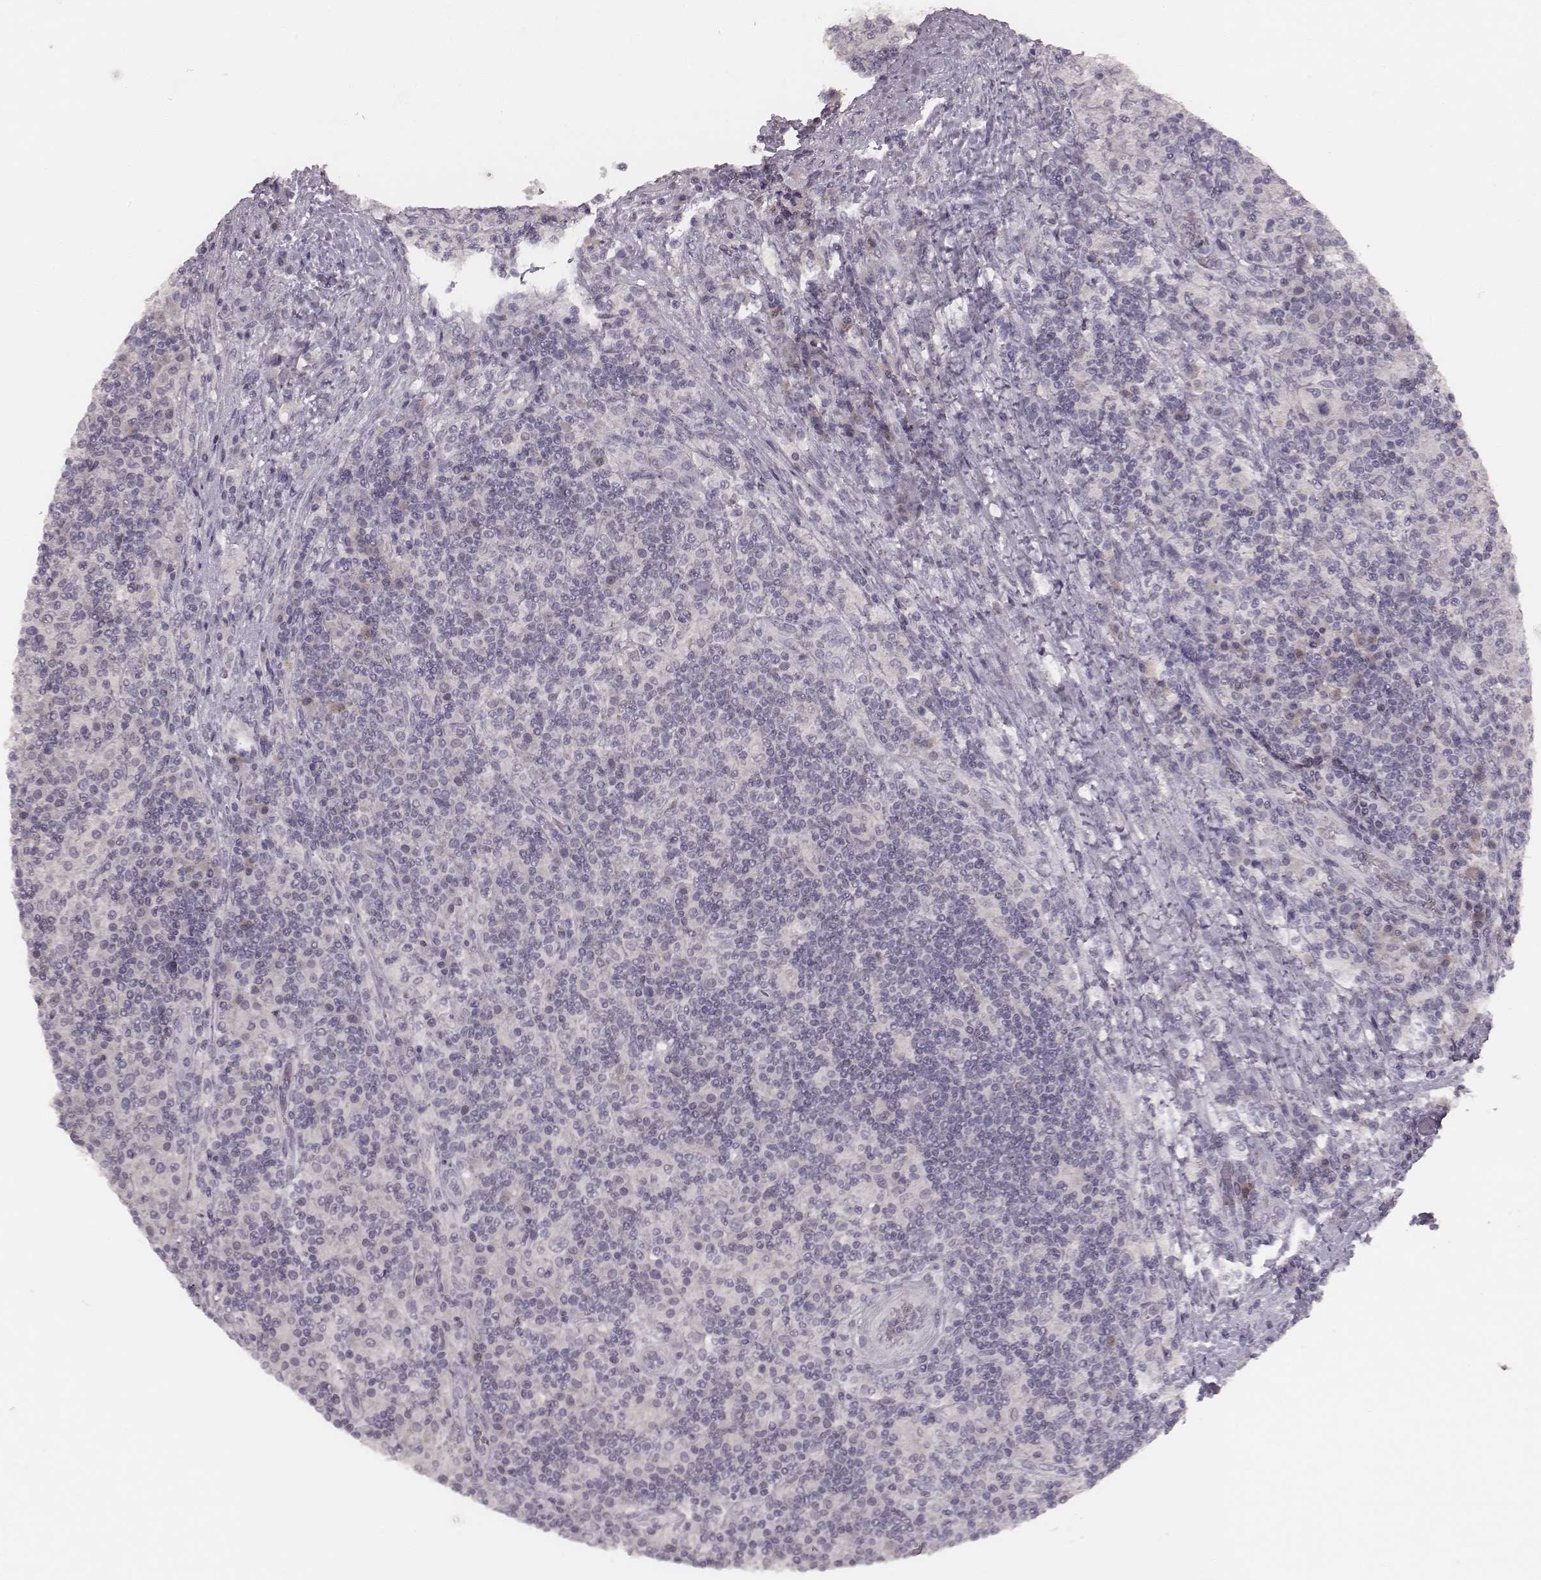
{"staining": {"intensity": "negative", "quantity": "none", "location": "none"}, "tissue": "lymphoma", "cell_type": "Tumor cells", "image_type": "cancer", "snomed": [{"axis": "morphology", "description": "Hodgkin's disease, NOS"}, {"axis": "topography", "description": "Lymph node"}], "caption": "Human Hodgkin's disease stained for a protein using immunohistochemistry displays no staining in tumor cells.", "gene": "LY6K", "patient": {"sex": "male", "age": 70}}